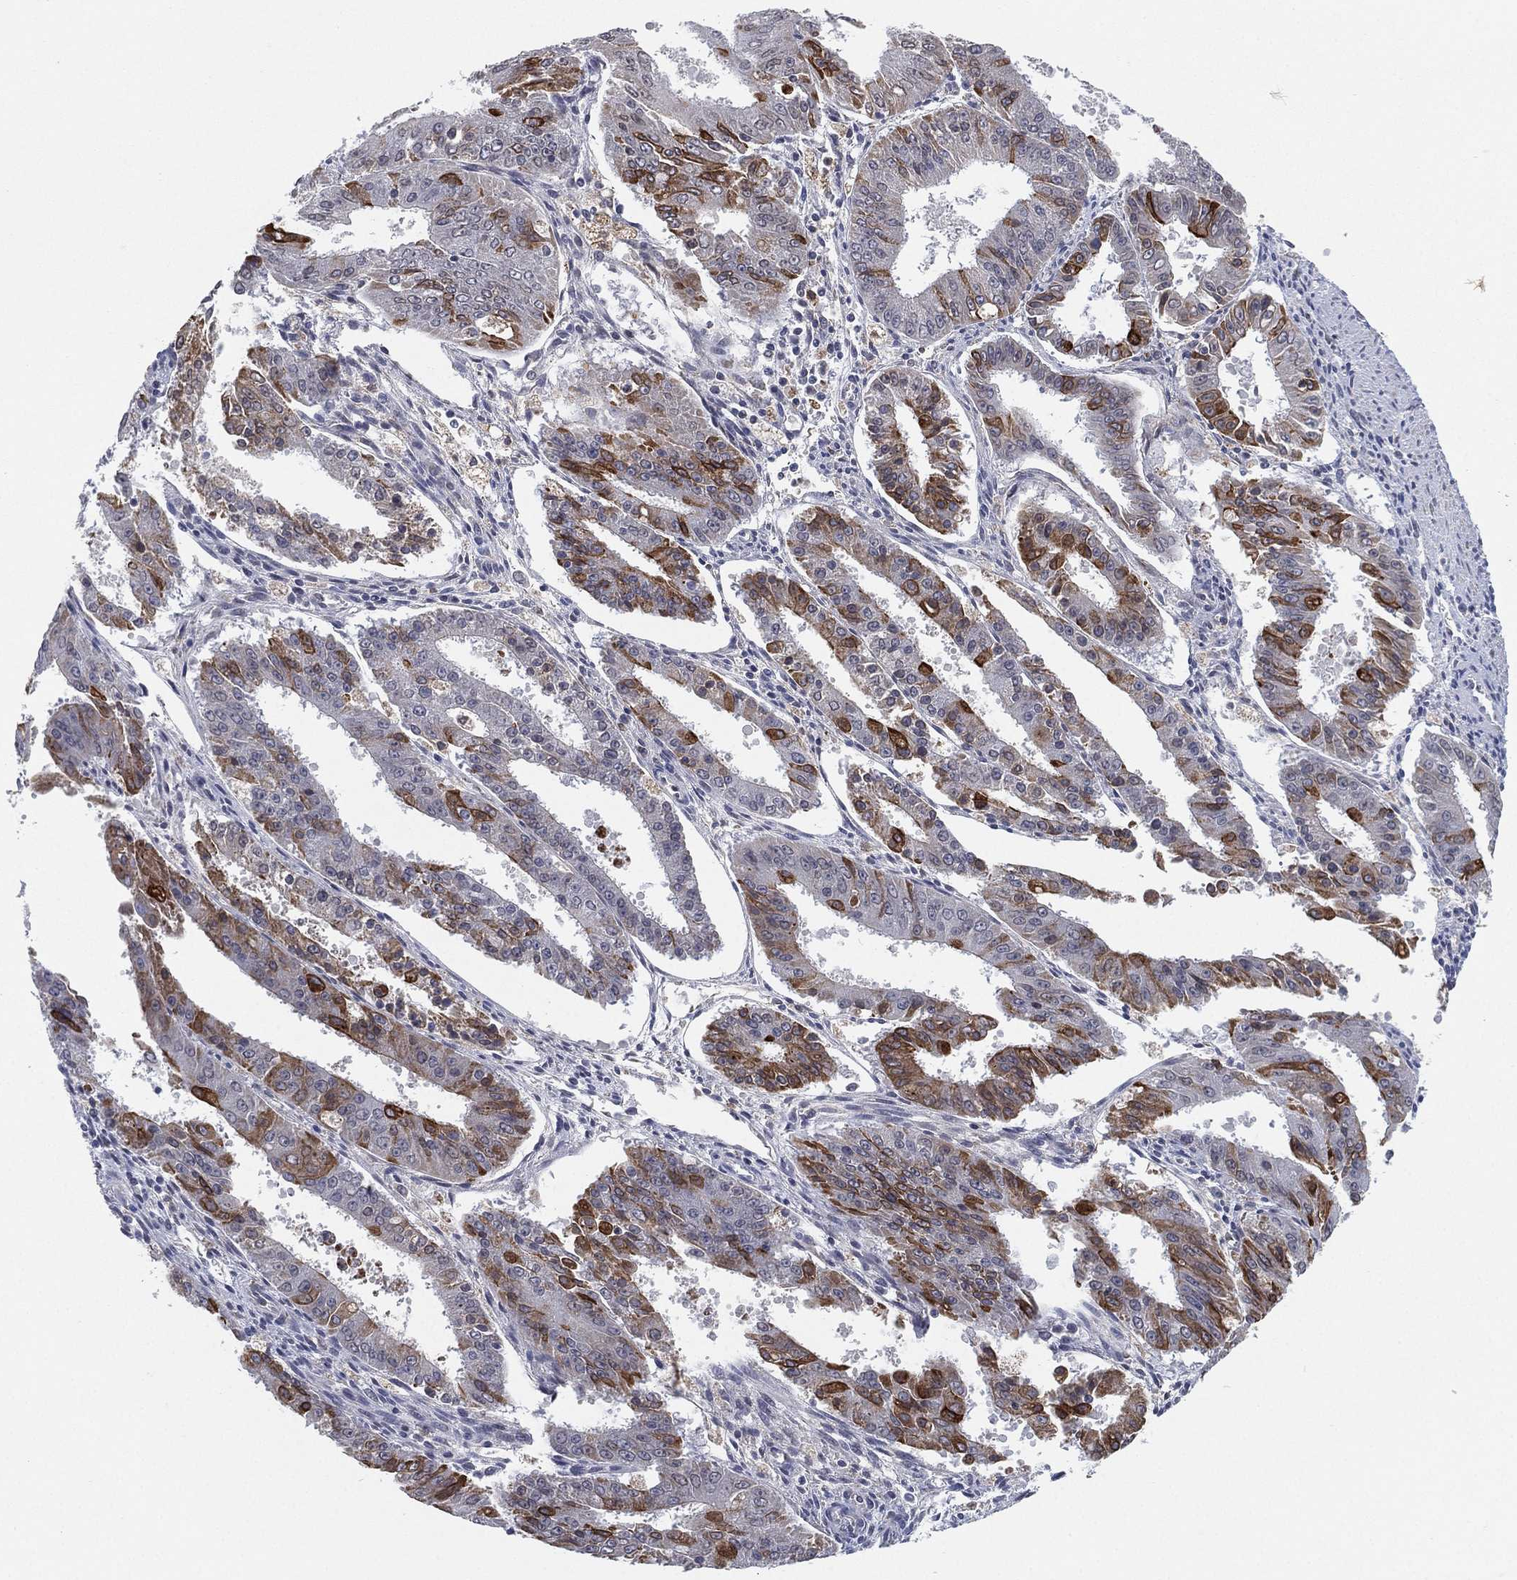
{"staining": {"intensity": "strong", "quantity": "<25%", "location": "cytoplasmic/membranous"}, "tissue": "ovarian cancer", "cell_type": "Tumor cells", "image_type": "cancer", "snomed": [{"axis": "morphology", "description": "Carcinoma, endometroid"}, {"axis": "topography", "description": "Ovary"}], "caption": "A medium amount of strong cytoplasmic/membranous staining is present in approximately <25% of tumor cells in ovarian cancer tissue. (DAB IHC with brightfield microscopy, high magnification).", "gene": "PSMG4", "patient": {"sex": "female", "age": 42}}